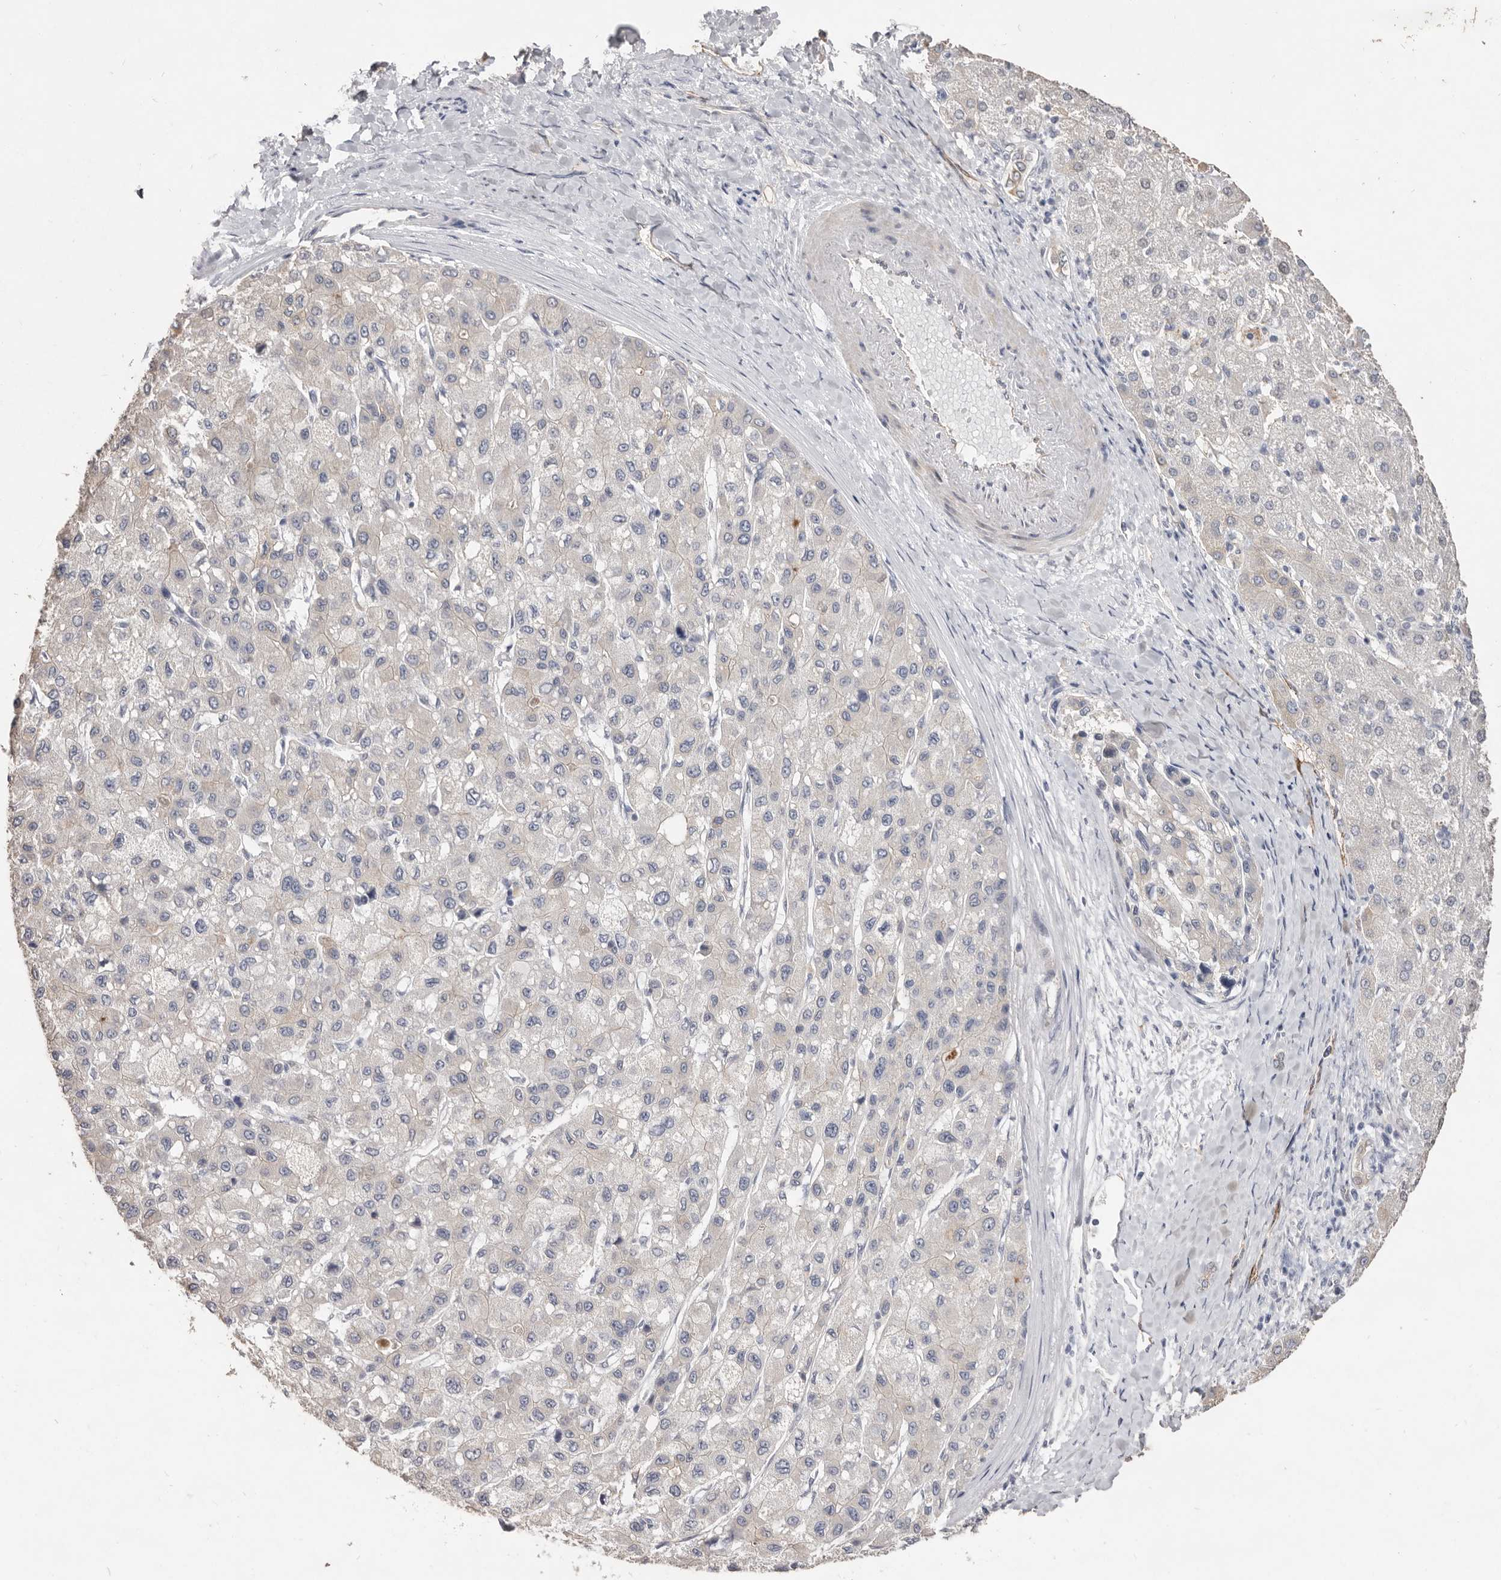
{"staining": {"intensity": "negative", "quantity": "none", "location": "none"}, "tissue": "liver cancer", "cell_type": "Tumor cells", "image_type": "cancer", "snomed": [{"axis": "morphology", "description": "Carcinoma, Hepatocellular, NOS"}, {"axis": "topography", "description": "Liver"}], "caption": "Immunohistochemical staining of human liver hepatocellular carcinoma reveals no significant expression in tumor cells.", "gene": "ZYG11B", "patient": {"sex": "male", "age": 80}}